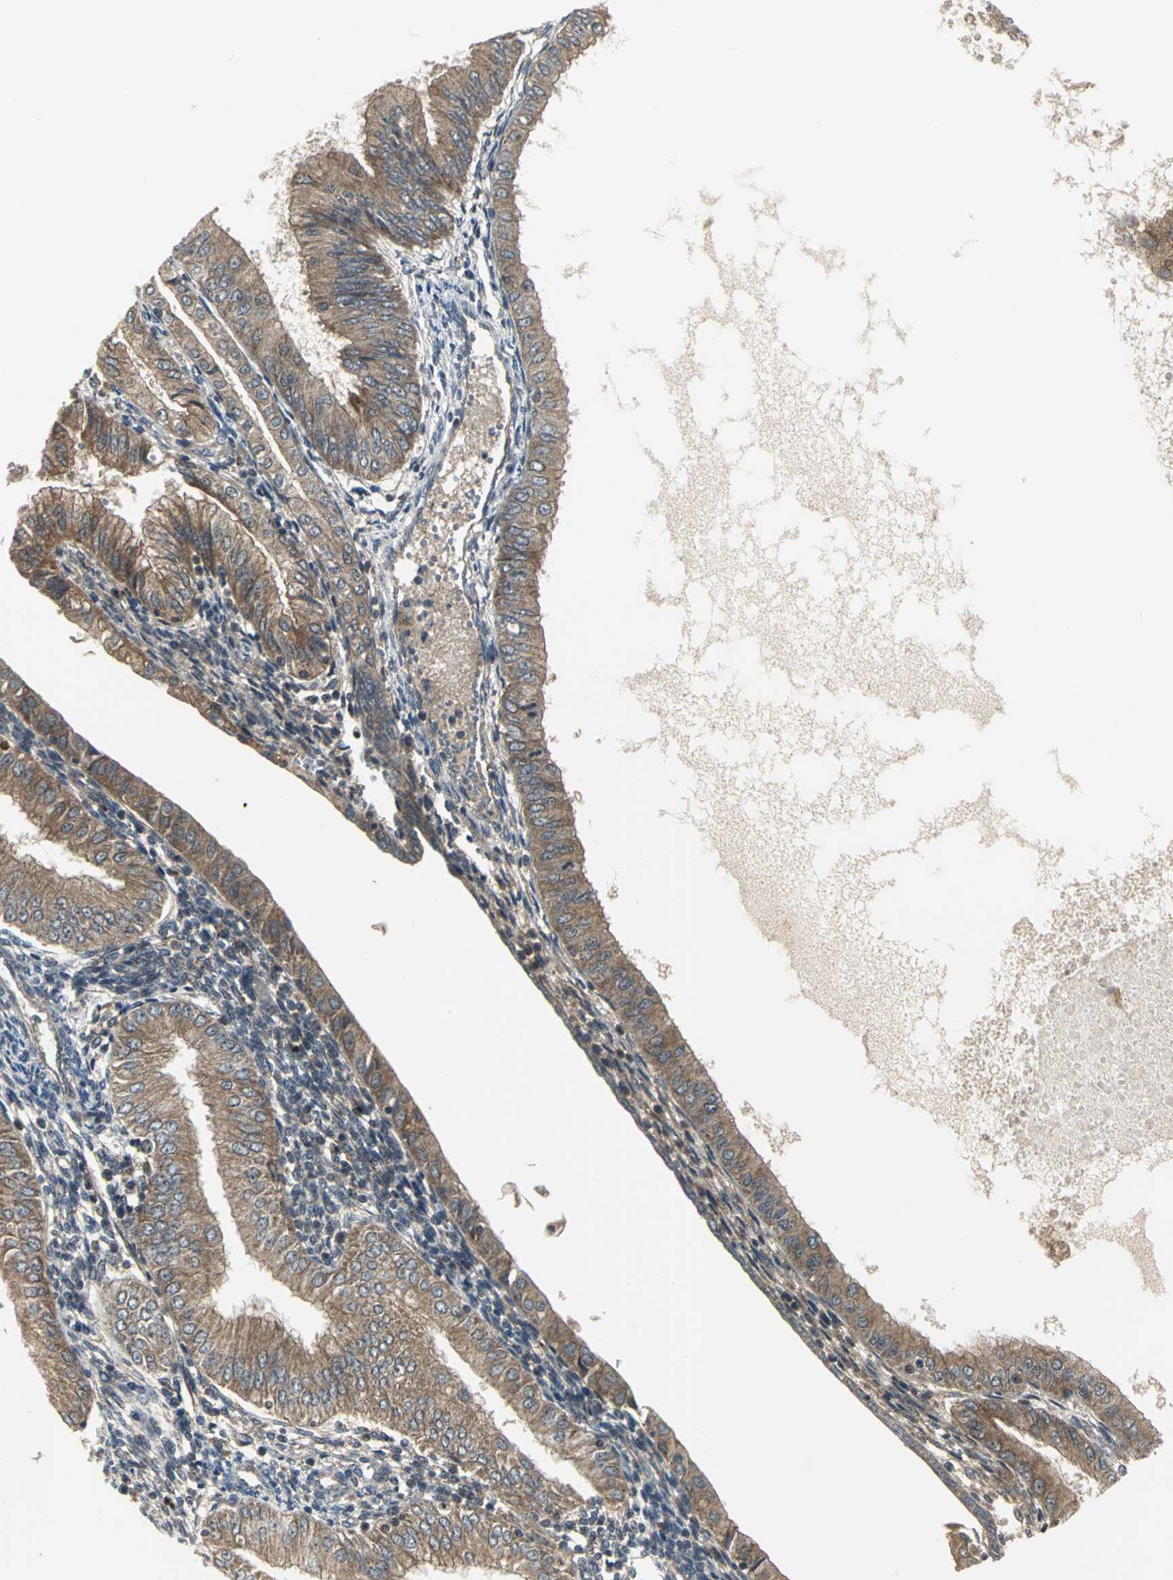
{"staining": {"intensity": "moderate", "quantity": ">75%", "location": "cytoplasmic/membranous"}, "tissue": "endometrial cancer", "cell_type": "Tumor cells", "image_type": "cancer", "snomed": [{"axis": "morphology", "description": "Adenocarcinoma, NOS"}, {"axis": "topography", "description": "Endometrium"}], "caption": "Human adenocarcinoma (endometrial) stained for a protein (brown) reveals moderate cytoplasmic/membranous positive positivity in about >75% of tumor cells.", "gene": "MAPK8IP3", "patient": {"sex": "female", "age": 53}}